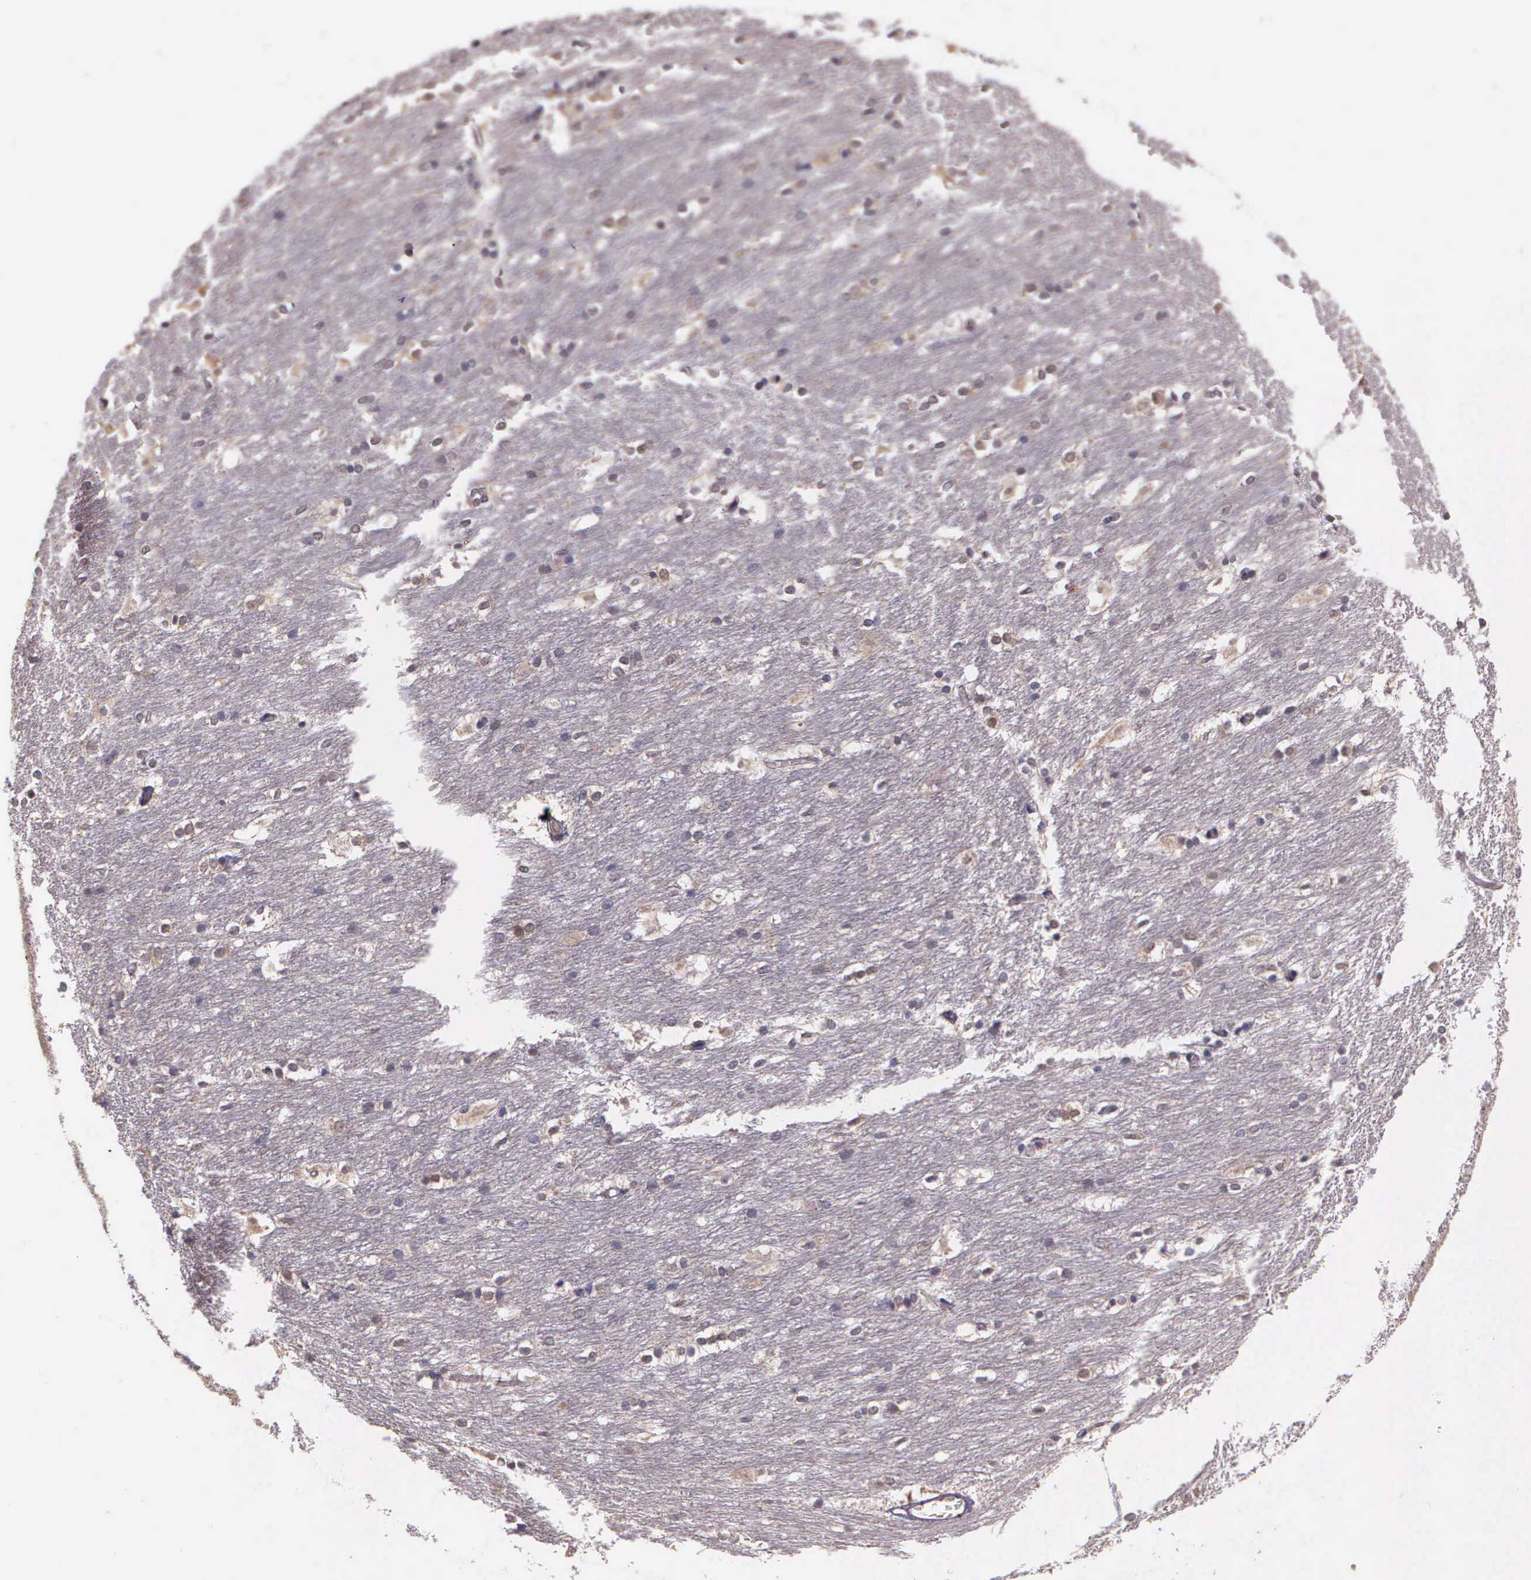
{"staining": {"intensity": "negative", "quantity": "none", "location": "none"}, "tissue": "caudate", "cell_type": "Glial cells", "image_type": "normal", "snomed": [{"axis": "morphology", "description": "Normal tissue, NOS"}, {"axis": "topography", "description": "Lateral ventricle wall"}], "caption": "This photomicrograph is of unremarkable caudate stained with immunohistochemistry to label a protein in brown with the nuclei are counter-stained blue. There is no positivity in glial cells.", "gene": "IGBP1P2", "patient": {"sex": "female", "age": 19}}